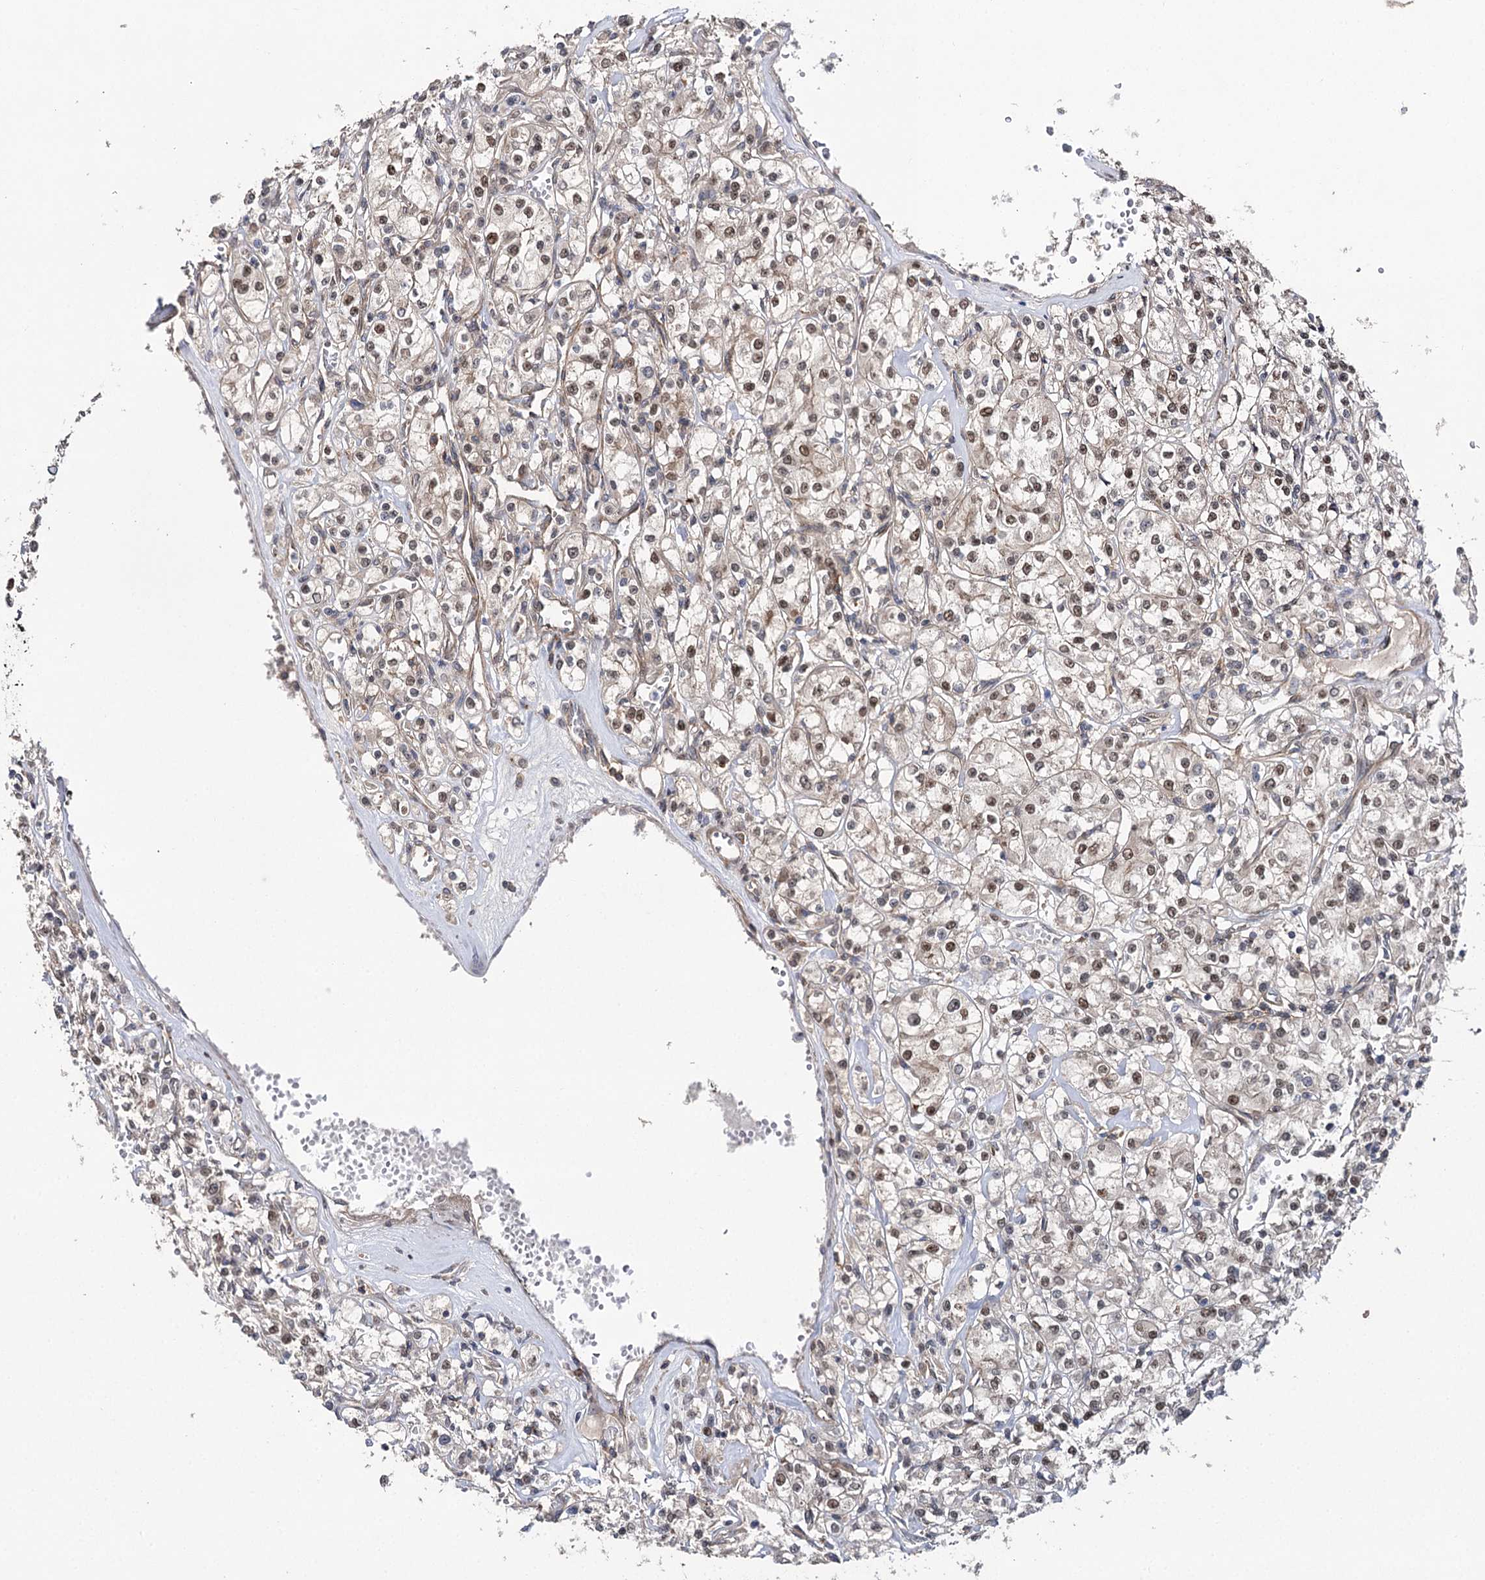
{"staining": {"intensity": "moderate", "quantity": "25%-75%", "location": "nuclear"}, "tissue": "renal cancer", "cell_type": "Tumor cells", "image_type": "cancer", "snomed": [{"axis": "morphology", "description": "Adenocarcinoma, NOS"}, {"axis": "topography", "description": "Kidney"}], "caption": "Renal adenocarcinoma stained for a protein (brown) displays moderate nuclear positive expression in approximately 25%-75% of tumor cells.", "gene": "STX6", "patient": {"sex": "female", "age": 59}}